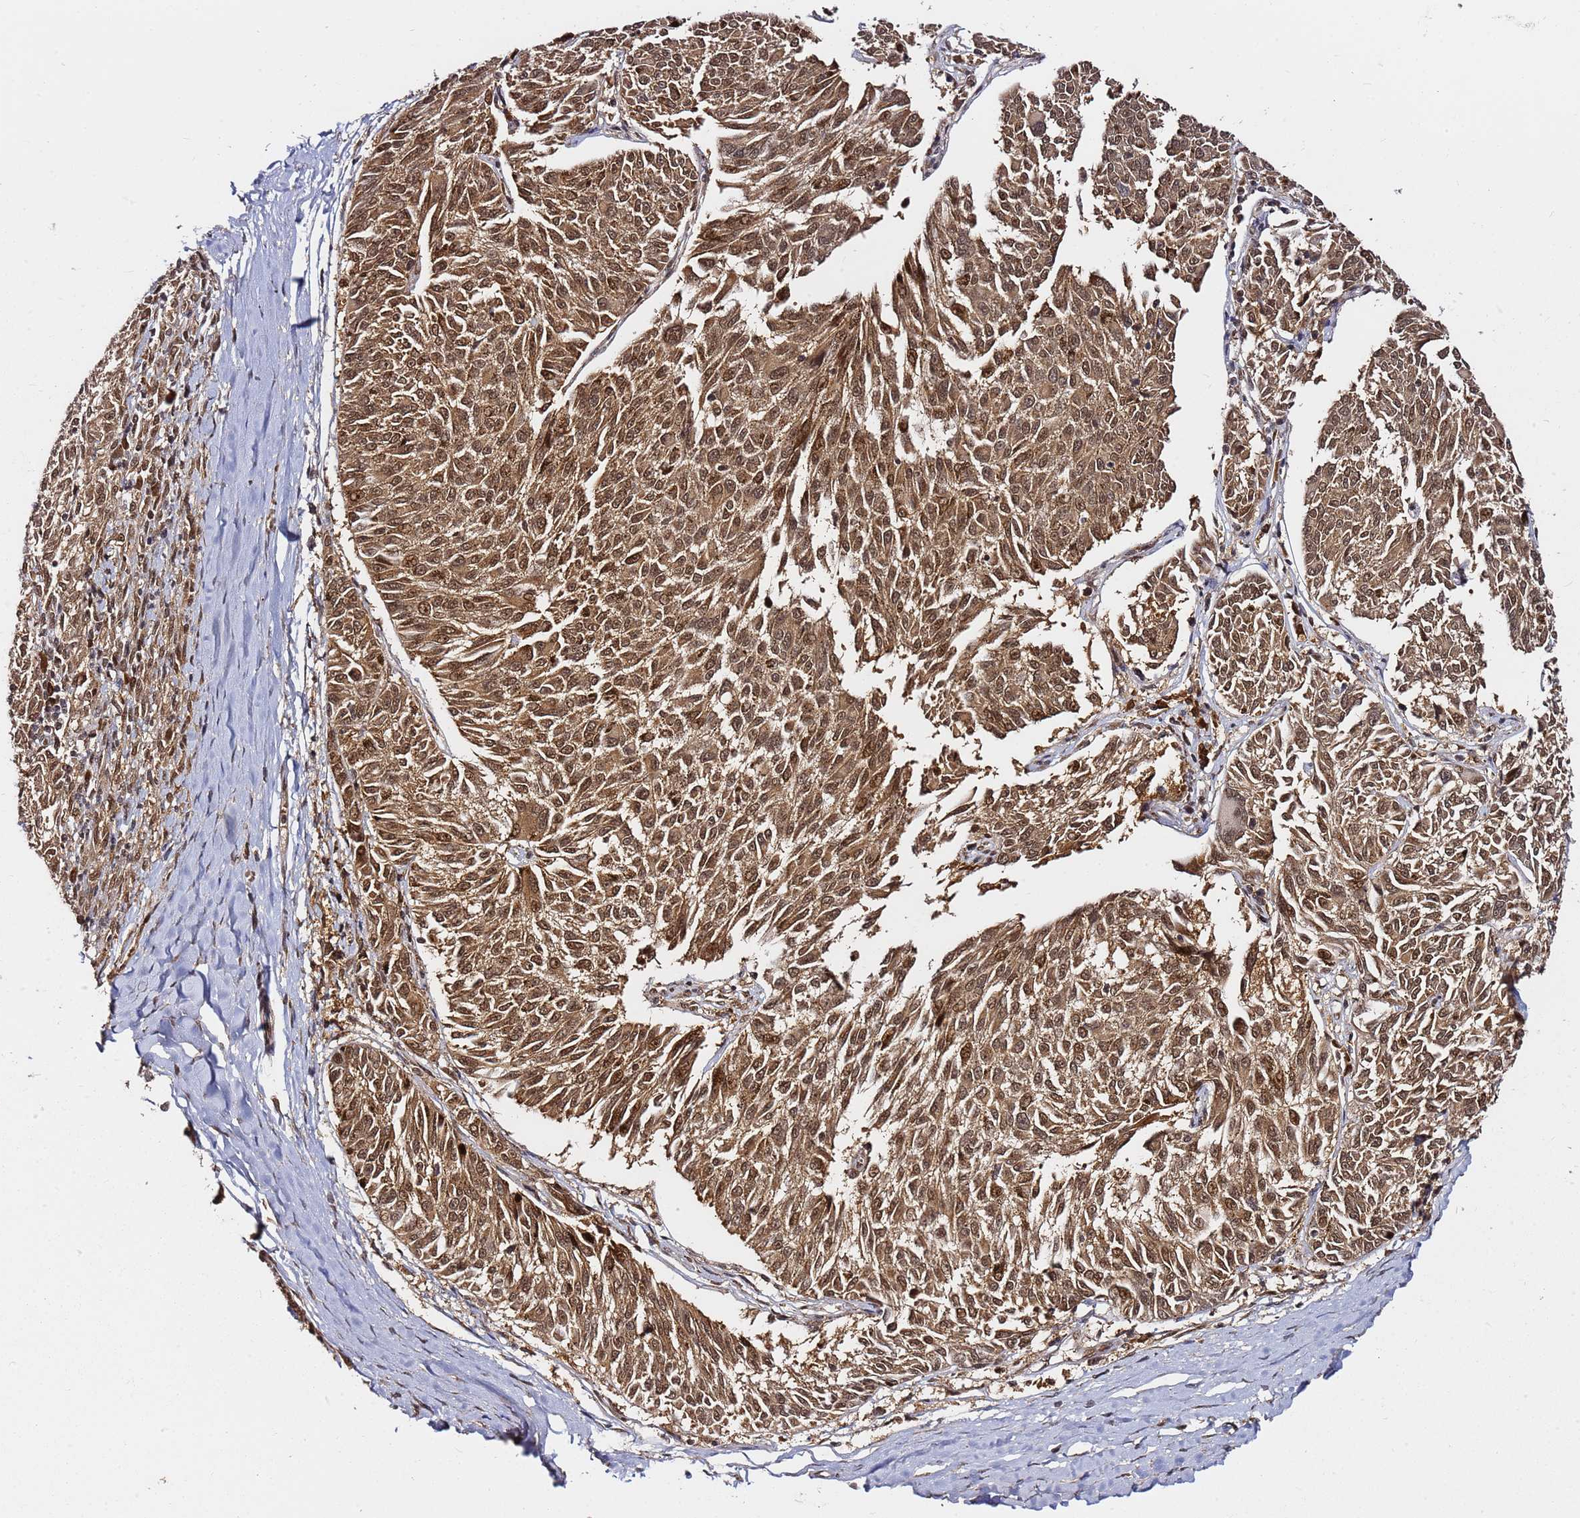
{"staining": {"intensity": "moderate", "quantity": ">75%", "location": "cytoplasmic/membranous,nuclear"}, "tissue": "melanoma", "cell_type": "Tumor cells", "image_type": "cancer", "snomed": [{"axis": "morphology", "description": "Malignant melanoma, NOS"}, {"axis": "topography", "description": "Skin"}], "caption": "This image exhibits IHC staining of human melanoma, with medium moderate cytoplasmic/membranous and nuclear staining in approximately >75% of tumor cells.", "gene": "RGS18", "patient": {"sex": "female", "age": 72}}